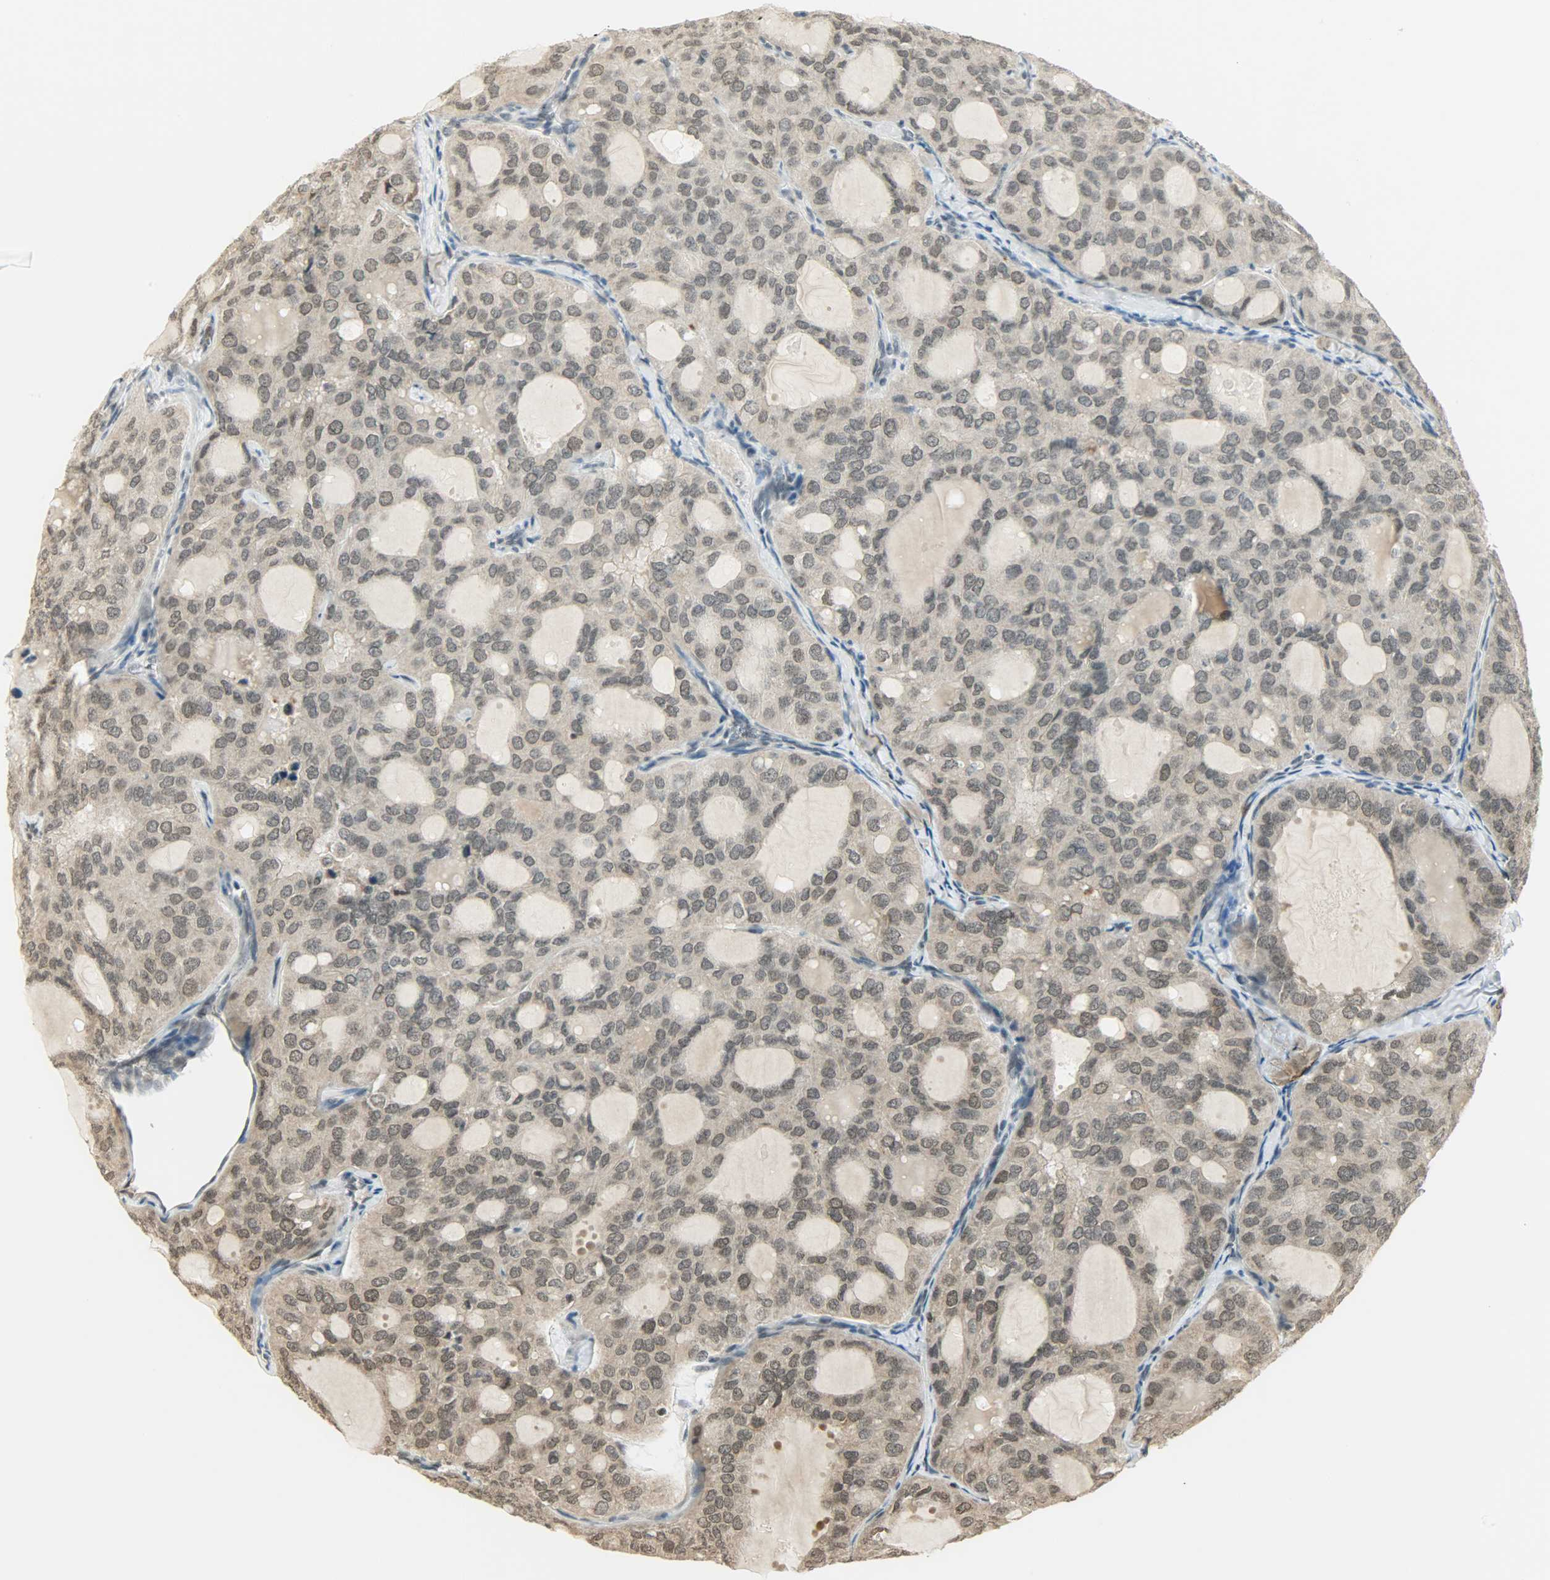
{"staining": {"intensity": "weak", "quantity": "<25%", "location": "nuclear"}, "tissue": "thyroid cancer", "cell_type": "Tumor cells", "image_type": "cancer", "snomed": [{"axis": "morphology", "description": "Follicular adenoma carcinoma, NOS"}, {"axis": "topography", "description": "Thyroid gland"}], "caption": "Tumor cells are negative for brown protein staining in thyroid follicular adenoma carcinoma.", "gene": "SMARCA5", "patient": {"sex": "male", "age": 75}}